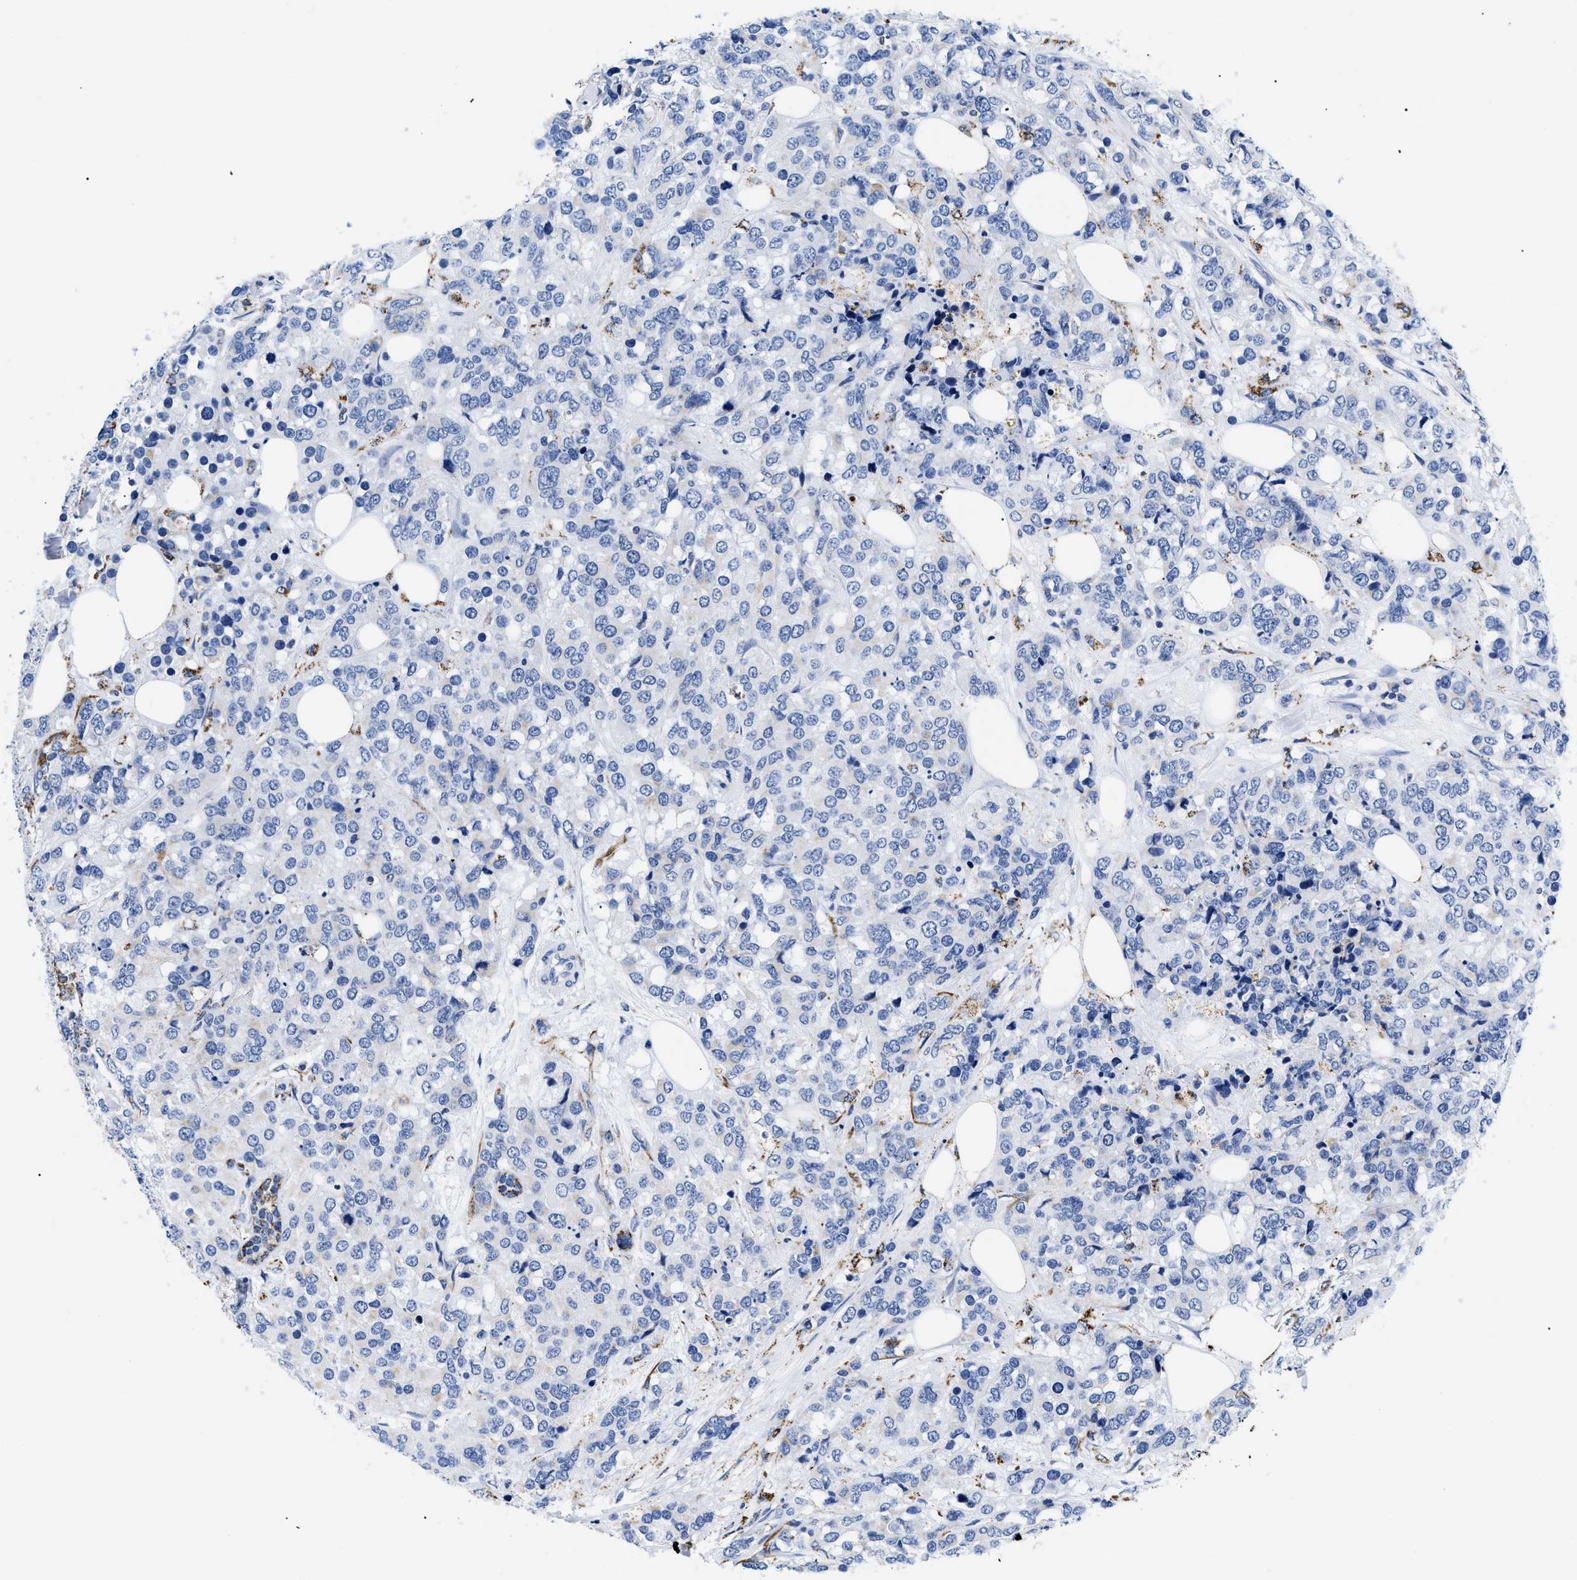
{"staining": {"intensity": "negative", "quantity": "none", "location": "none"}, "tissue": "breast cancer", "cell_type": "Tumor cells", "image_type": "cancer", "snomed": [{"axis": "morphology", "description": "Lobular carcinoma"}, {"axis": "topography", "description": "Breast"}], "caption": "This is an immunohistochemistry (IHC) histopathology image of breast cancer. There is no expression in tumor cells.", "gene": "GPR149", "patient": {"sex": "female", "age": 59}}